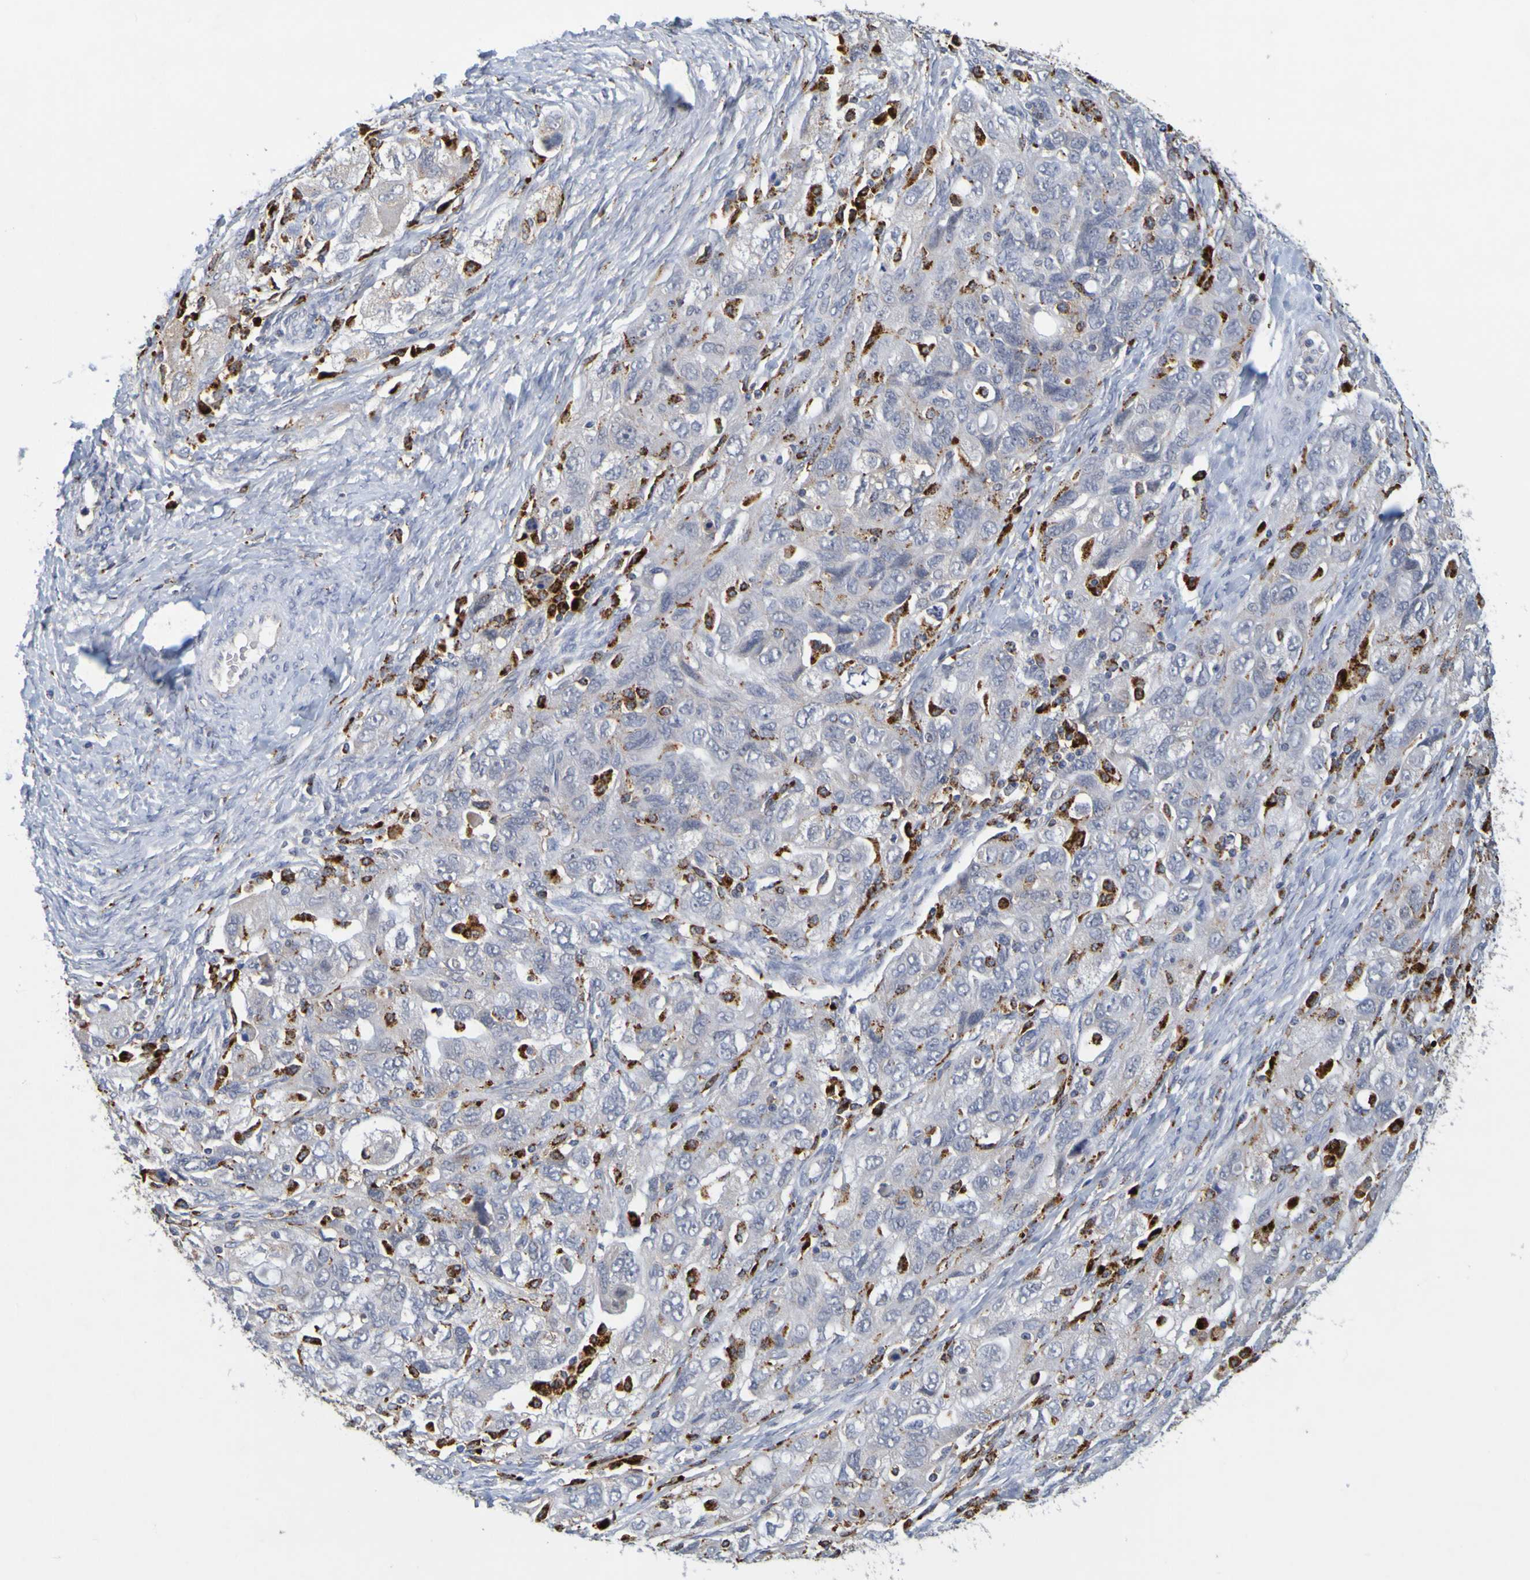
{"staining": {"intensity": "weak", "quantity": "<25%", "location": "cytoplasmic/membranous"}, "tissue": "ovarian cancer", "cell_type": "Tumor cells", "image_type": "cancer", "snomed": [{"axis": "morphology", "description": "Carcinoma, NOS"}, {"axis": "morphology", "description": "Cystadenocarcinoma, serous, NOS"}, {"axis": "topography", "description": "Ovary"}], "caption": "Tumor cells are negative for protein expression in human ovarian cancer.", "gene": "TPH1", "patient": {"sex": "female", "age": 69}}